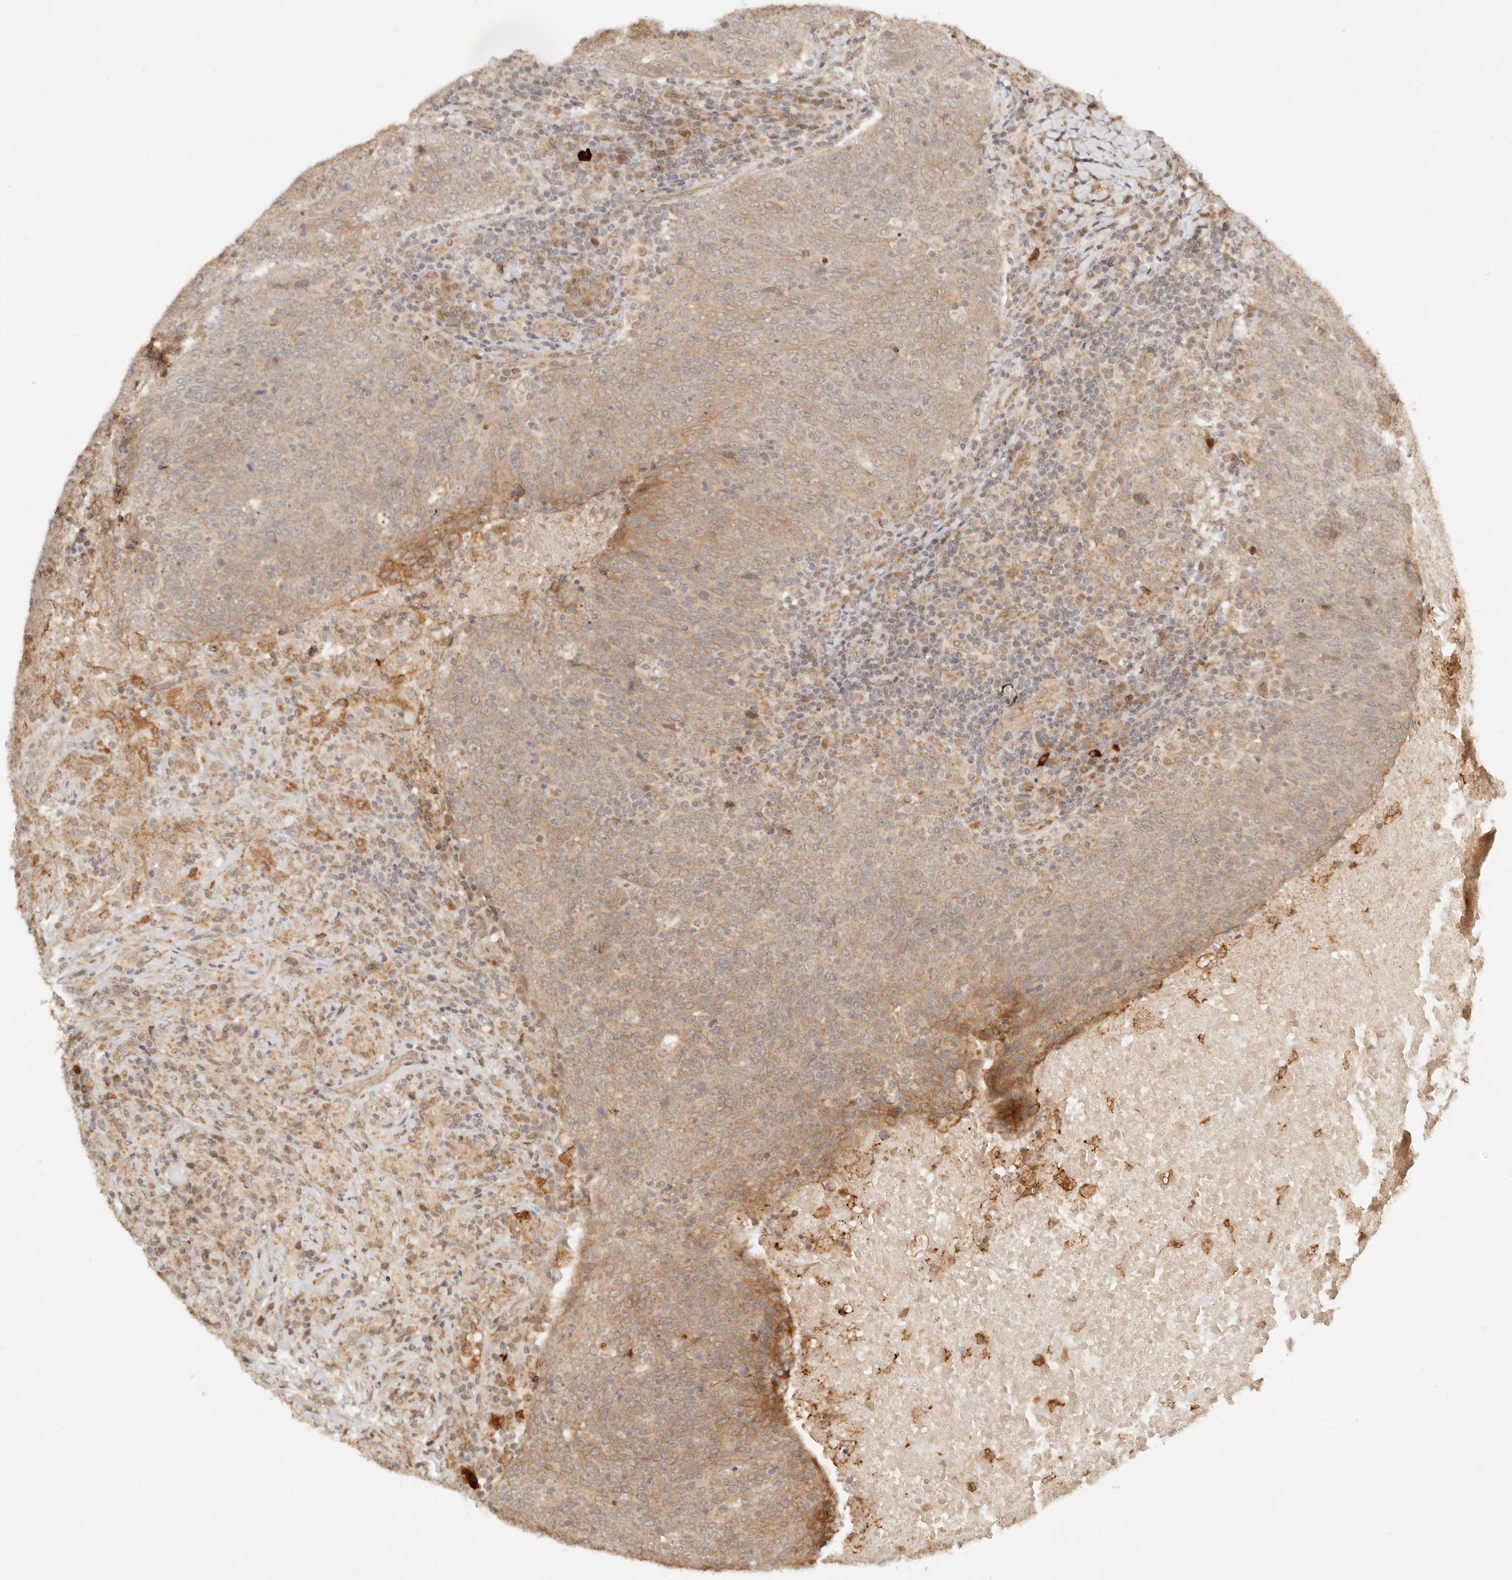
{"staining": {"intensity": "moderate", "quantity": "<25%", "location": "cytoplasmic/membranous"}, "tissue": "head and neck cancer", "cell_type": "Tumor cells", "image_type": "cancer", "snomed": [{"axis": "morphology", "description": "Squamous cell carcinoma, NOS"}, {"axis": "morphology", "description": "Squamous cell carcinoma, metastatic, NOS"}, {"axis": "topography", "description": "Lymph node"}, {"axis": "topography", "description": "Head-Neck"}], "caption": "A histopathology image of human head and neck cancer stained for a protein reveals moderate cytoplasmic/membranous brown staining in tumor cells.", "gene": "BAALC", "patient": {"sex": "male", "age": 62}}